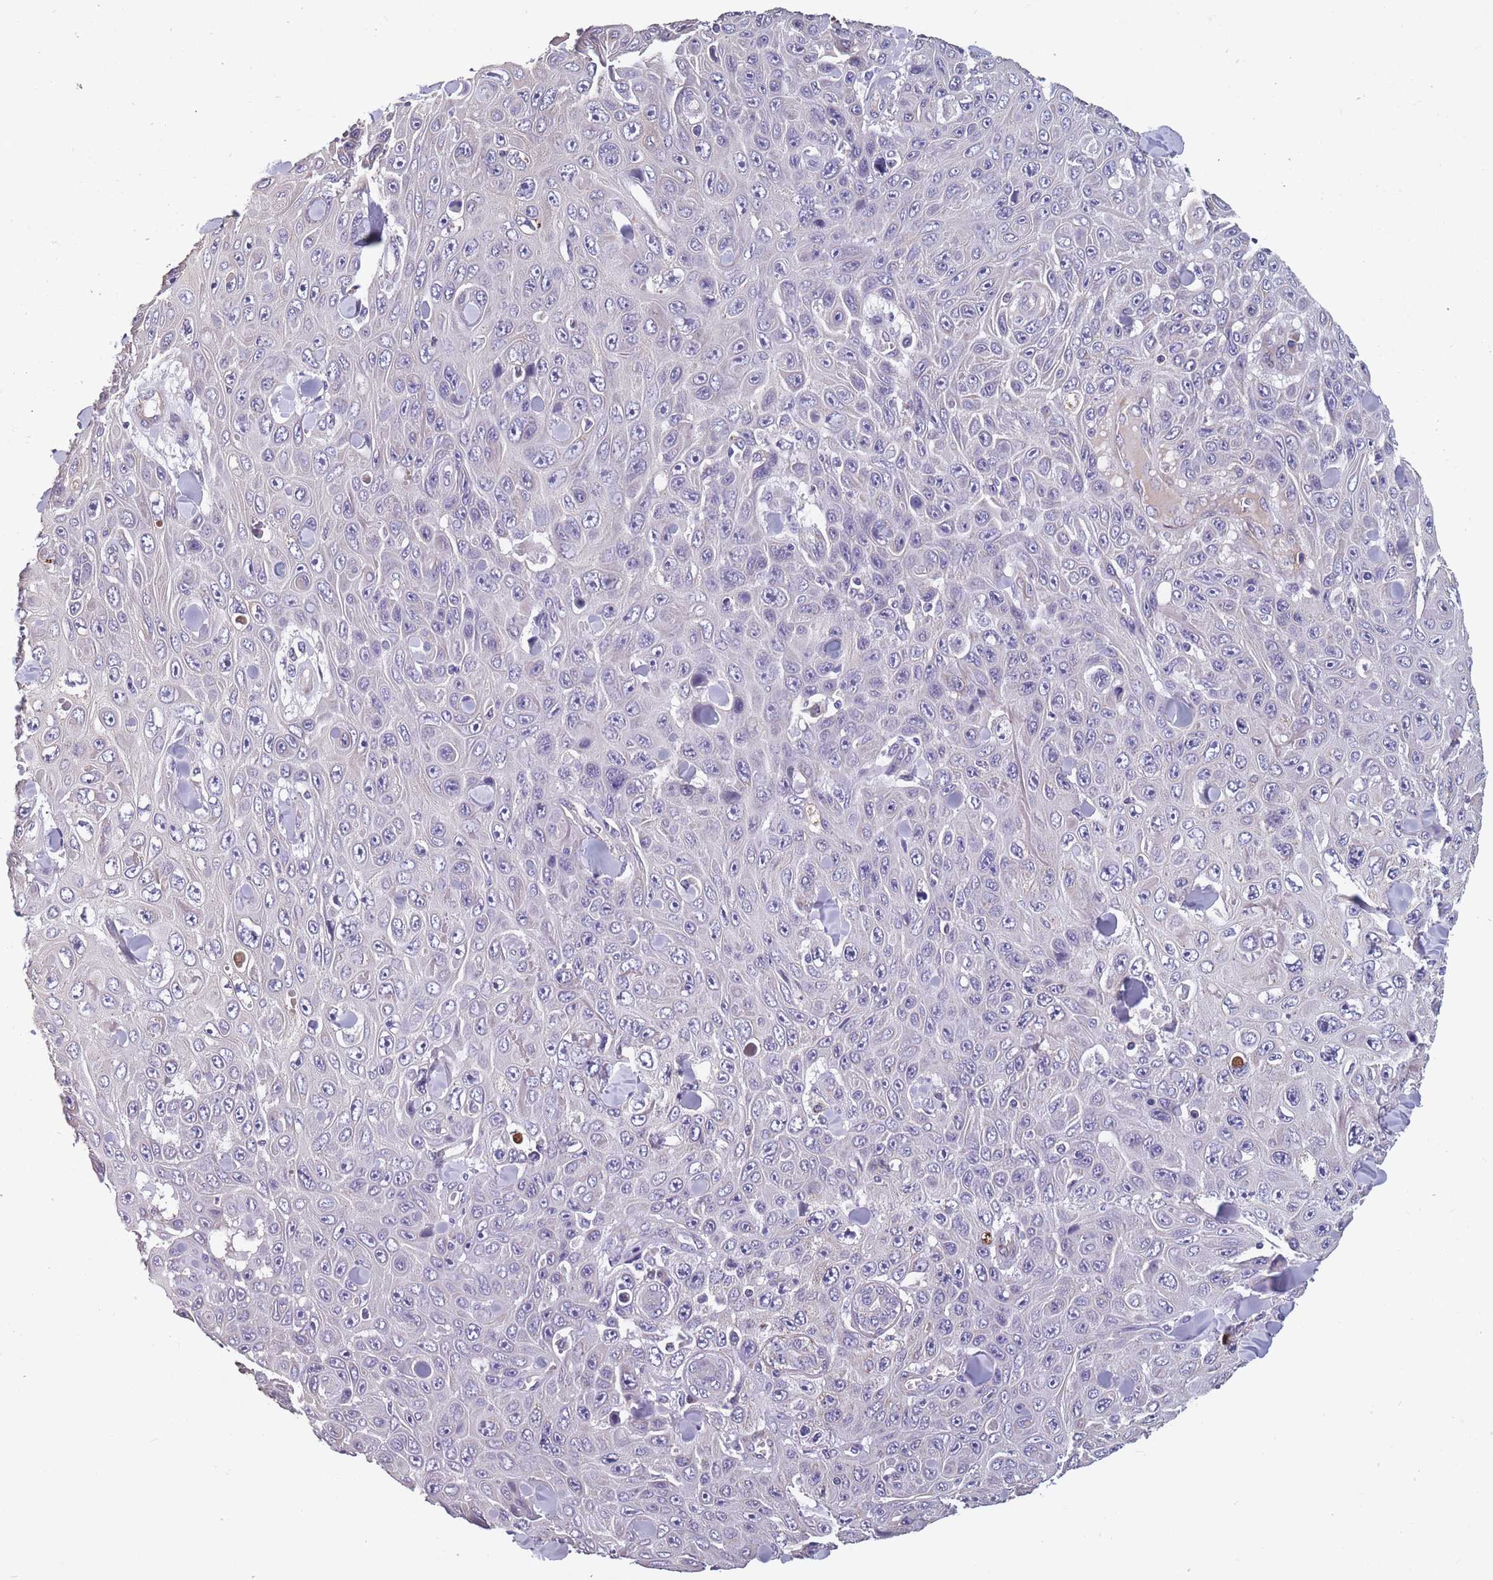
{"staining": {"intensity": "negative", "quantity": "none", "location": "none"}, "tissue": "skin cancer", "cell_type": "Tumor cells", "image_type": "cancer", "snomed": [{"axis": "morphology", "description": "Squamous cell carcinoma, NOS"}, {"axis": "topography", "description": "Skin"}], "caption": "Skin squamous cell carcinoma was stained to show a protein in brown. There is no significant positivity in tumor cells. Nuclei are stained in blue.", "gene": "TOMM40L", "patient": {"sex": "male", "age": 82}}